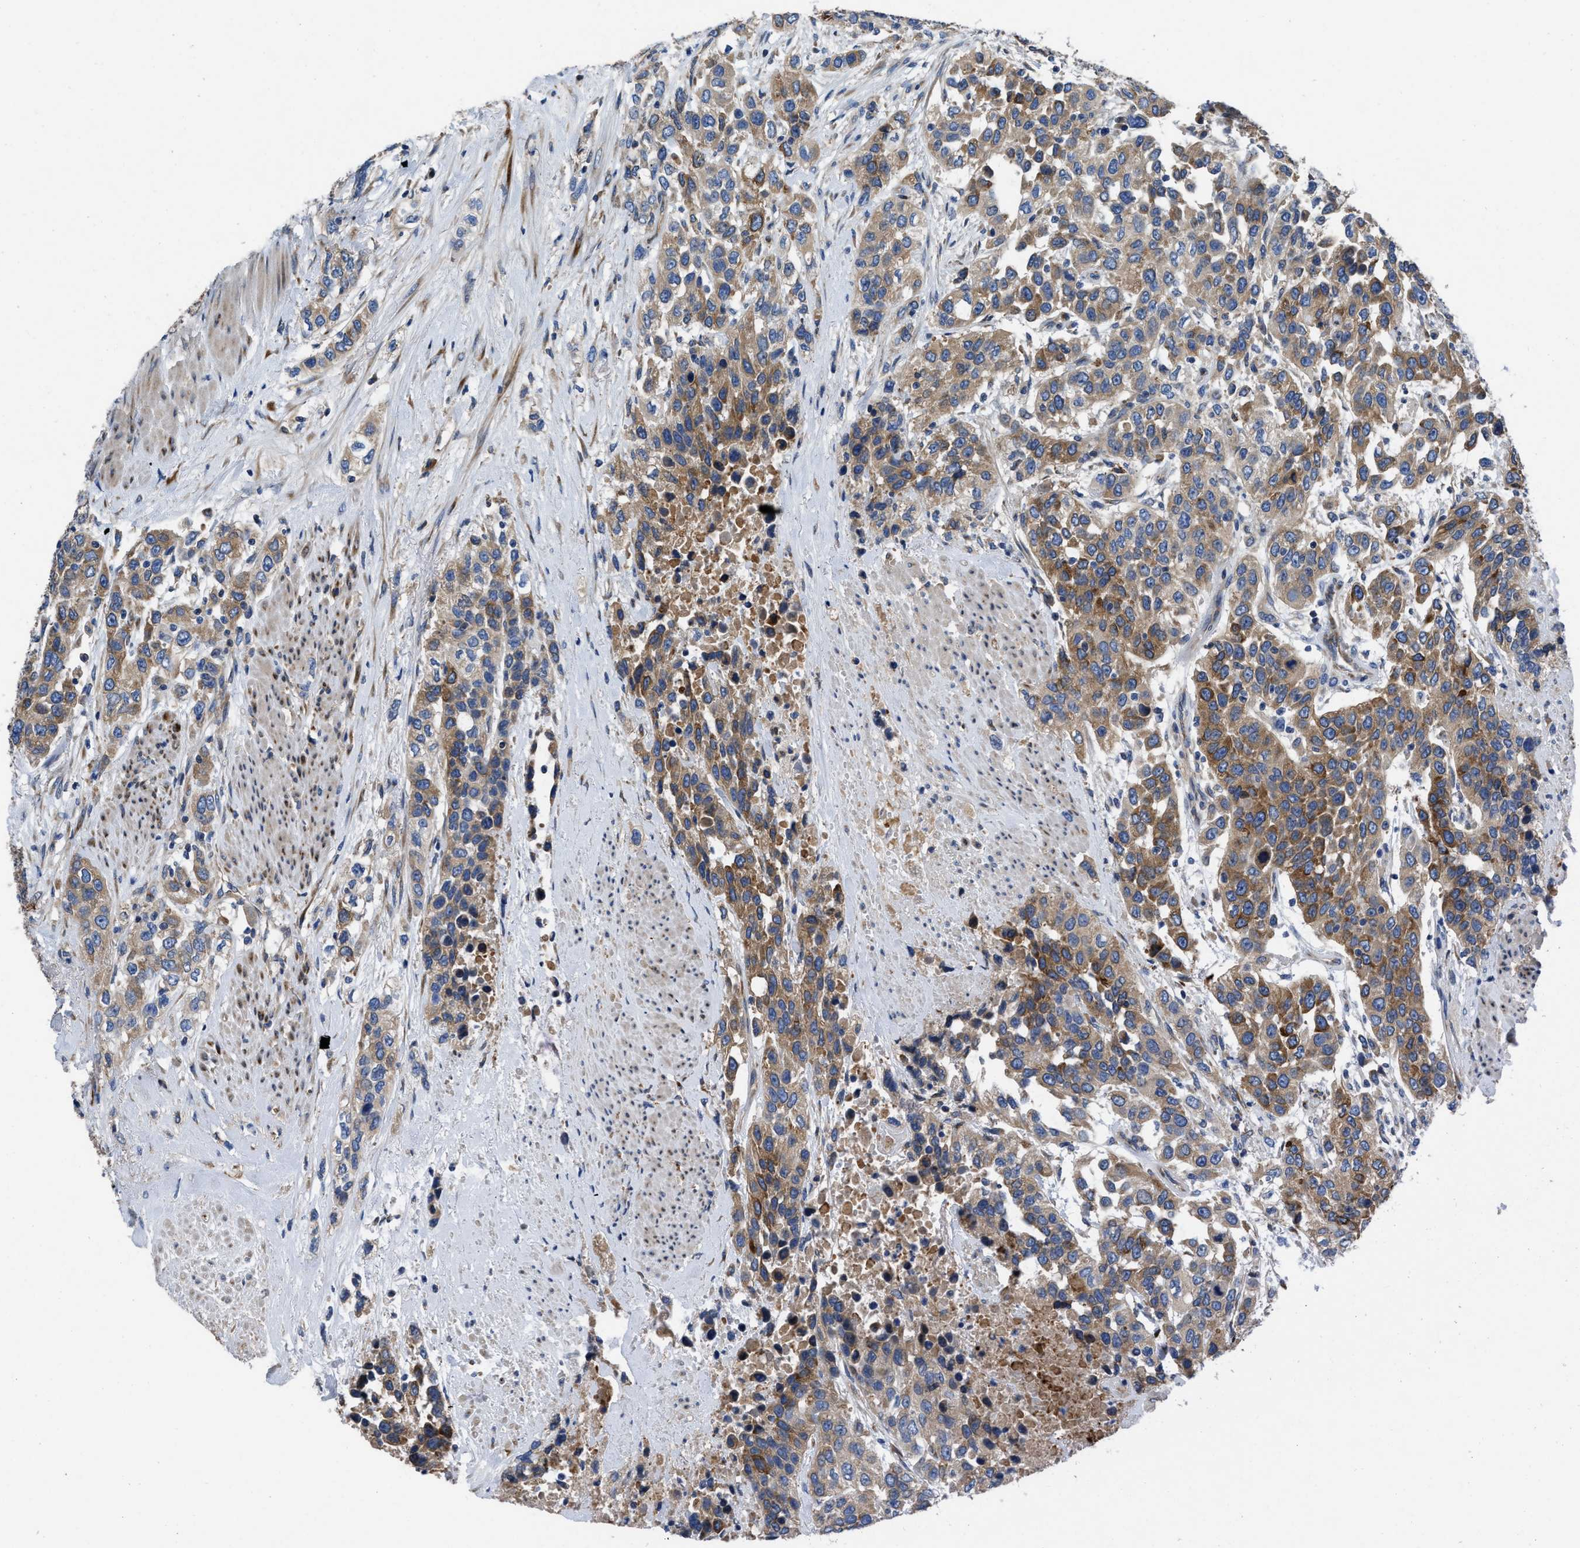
{"staining": {"intensity": "moderate", "quantity": ">75%", "location": "cytoplasmic/membranous"}, "tissue": "urothelial cancer", "cell_type": "Tumor cells", "image_type": "cancer", "snomed": [{"axis": "morphology", "description": "Urothelial carcinoma, High grade"}, {"axis": "topography", "description": "Urinary bladder"}], "caption": "Protein expression analysis of urothelial cancer shows moderate cytoplasmic/membranous expression in approximately >75% of tumor cells. (DAB (3,3'-diaminobenzidine) = brown stain, brightfield microscopy at high magnification).", "gene": "GGCX", "patient": {"sex": "female", "age": 80}}